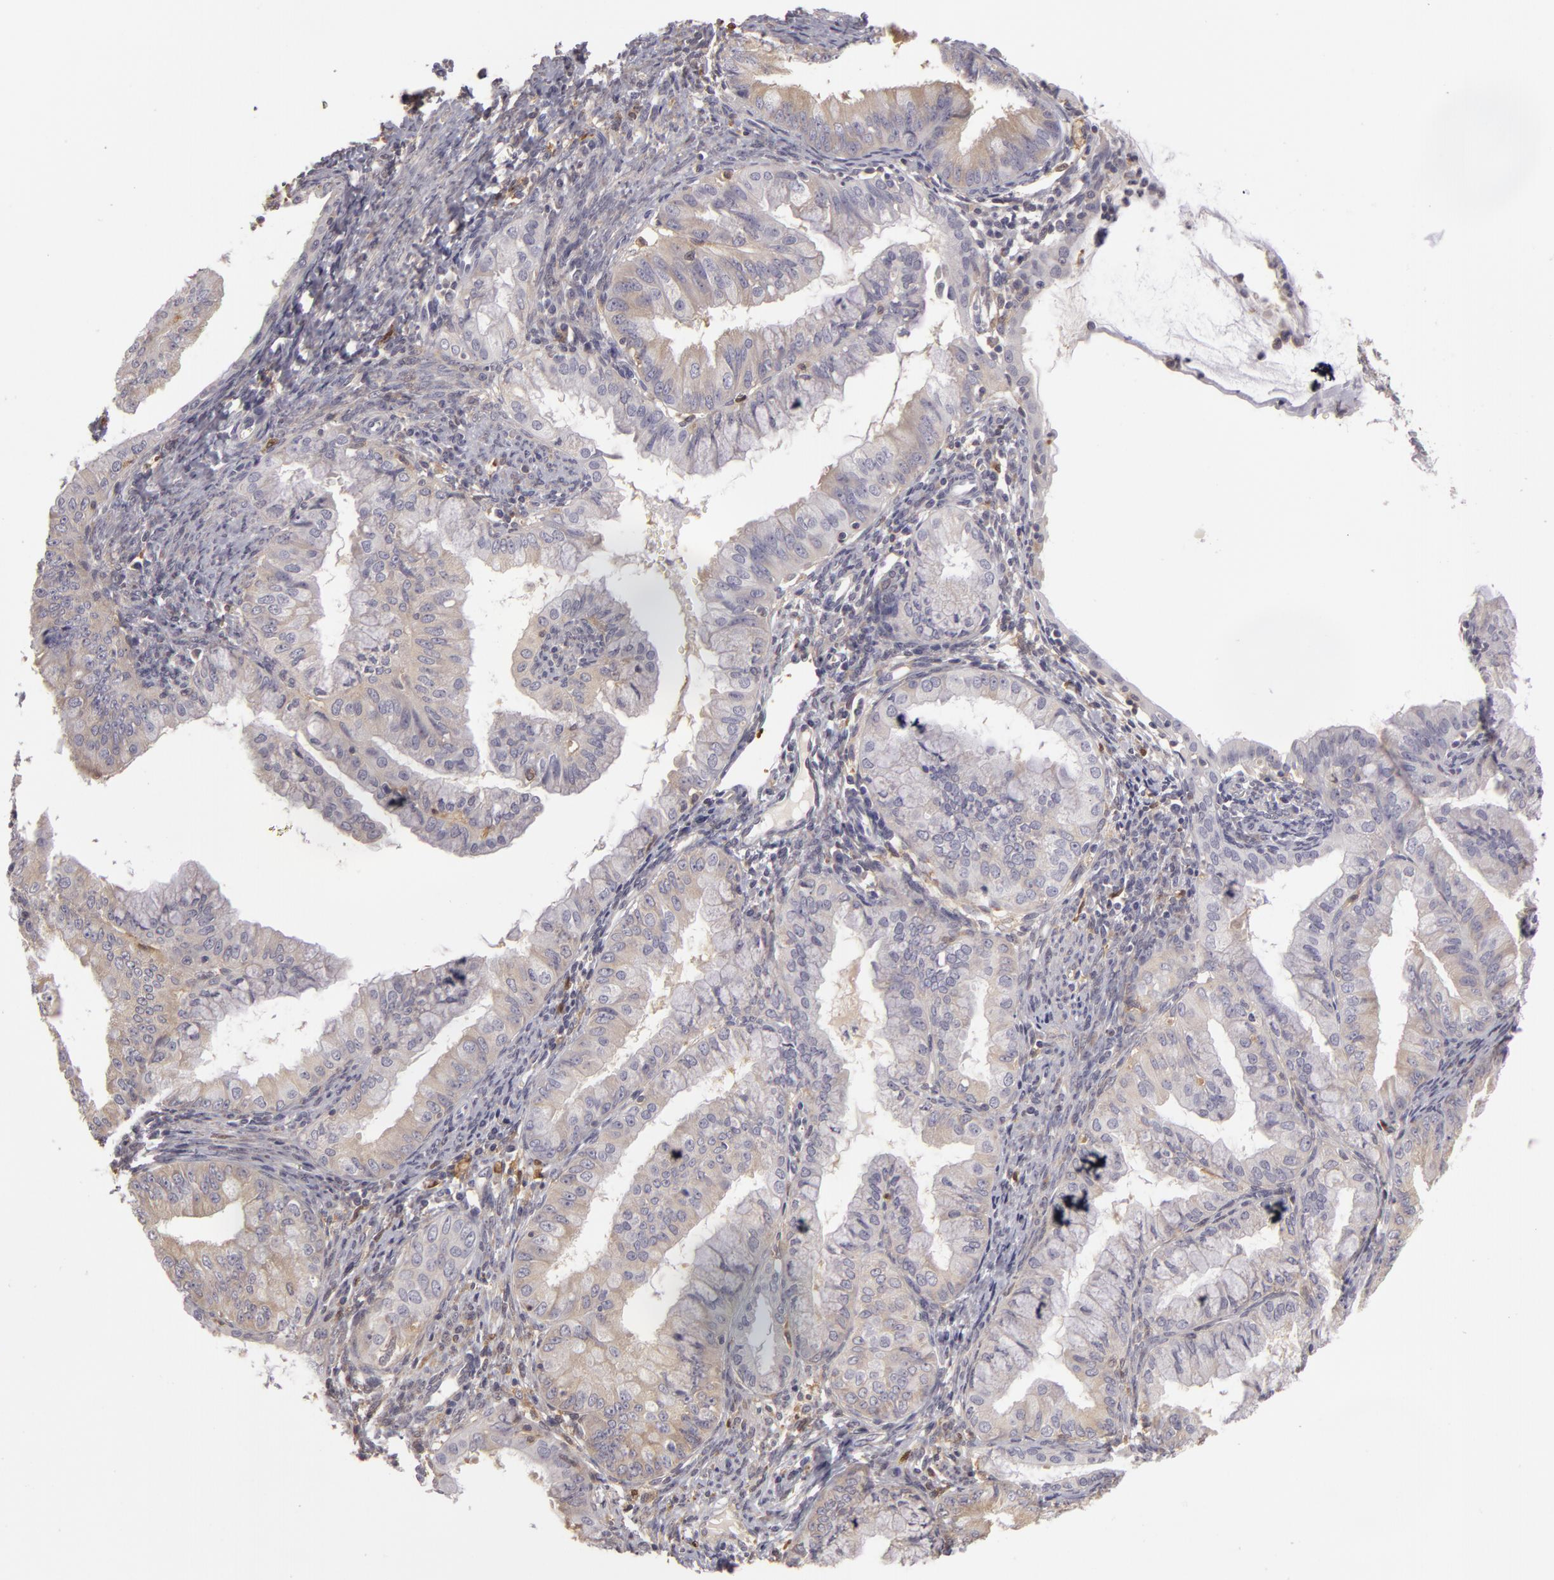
{"staining": {"intensity": "negative", "quantity": "none", "location": "none"}, "tissue": "endometrial cancer", "cell_type": "Tumor cells", "image_type": "cancer", "snomed": [{"axis": "morphology", "description": "Adenocarcinoma, NOS"}, {"axis": "topography", "description": "Endometrium"}], "caption": "Tumor cells are negative for protein expression in human endometrial adenocarcinoma.", "gene": "GNPDA1", "patient": {"sex": "female", "age": 76}}